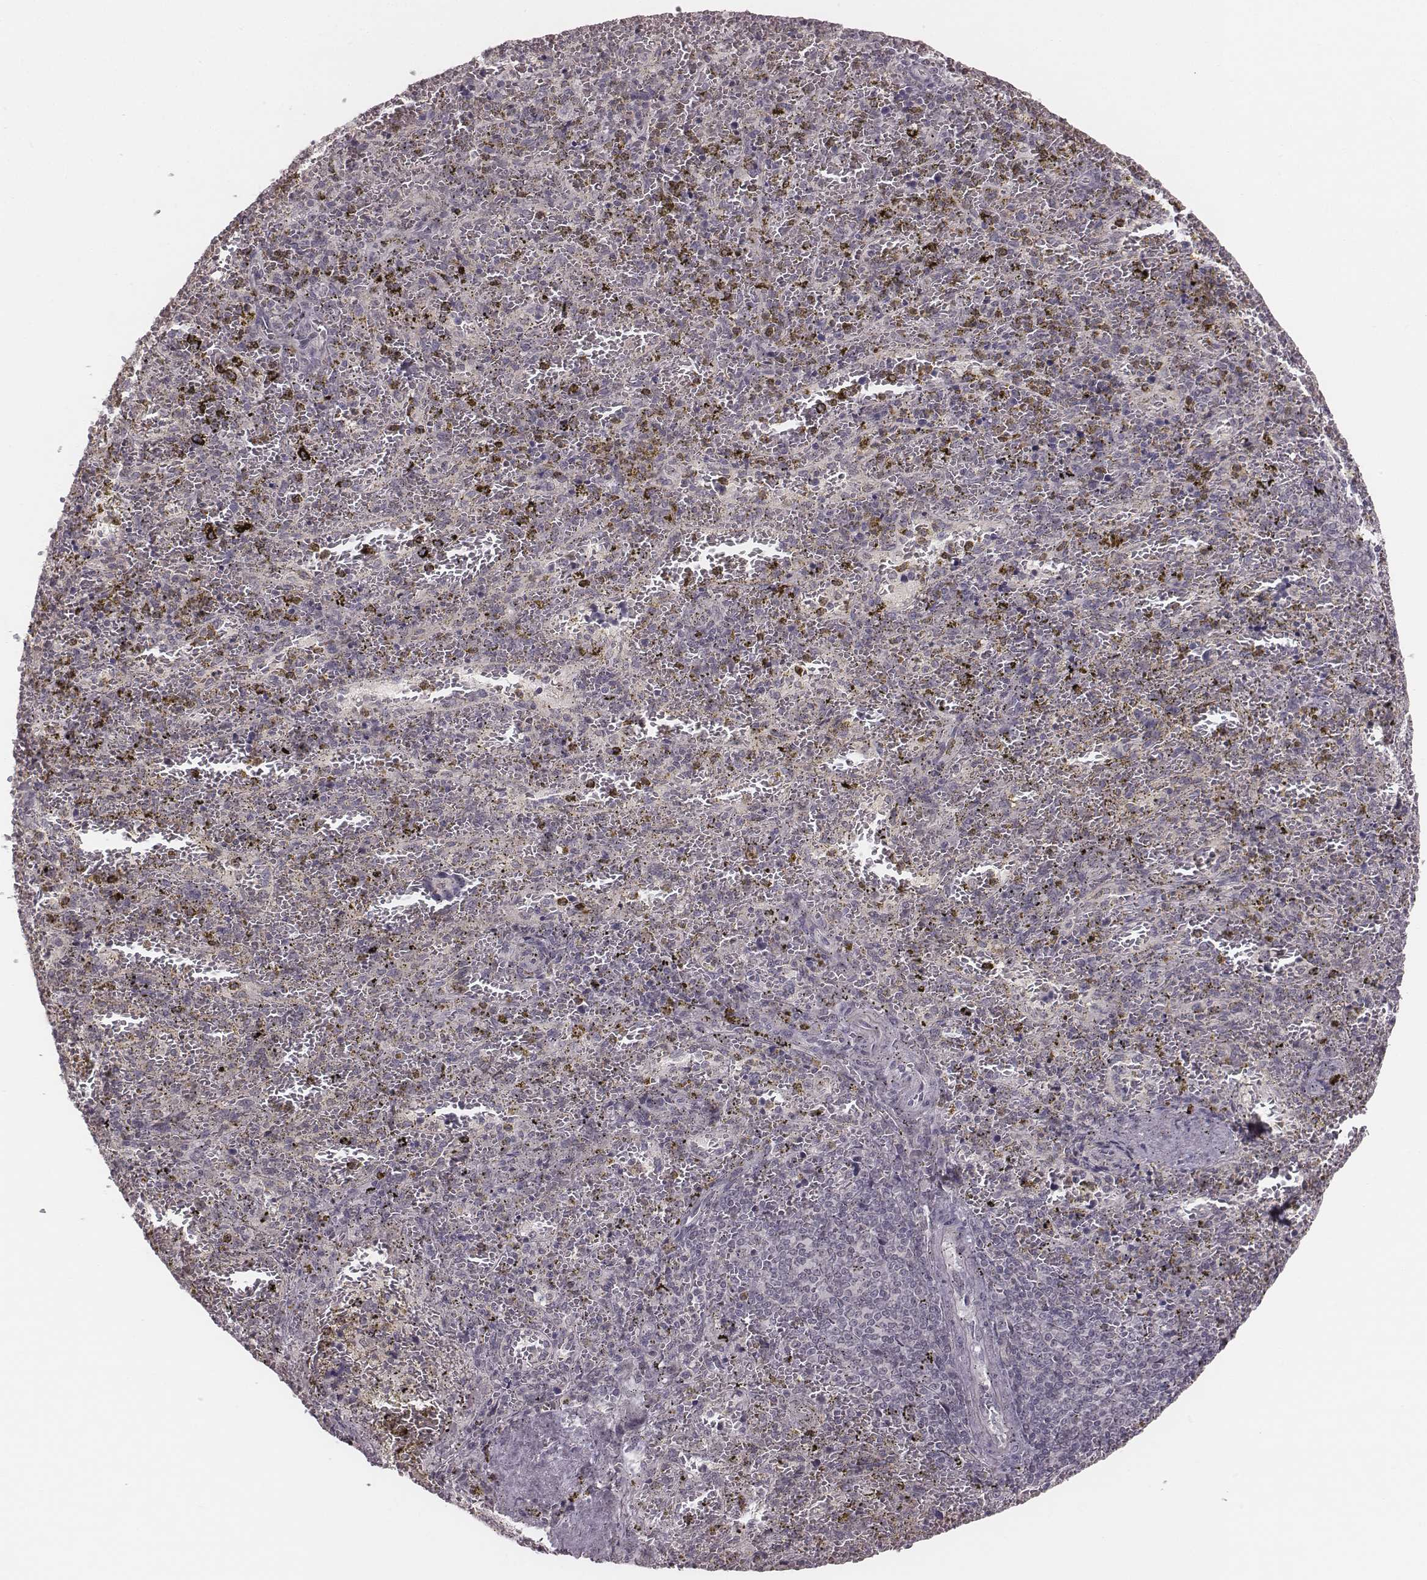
{"staining": {"intensity": "negative", "quantity": "none", "location": "none"}, "tissue": "spleen", "cell_type": "Cells in red pulp", "image_type": "normal", "snomed": [{"axis": "morphology", "description": "Normal tissue, NOS"}, {"axis": "topography", "description": "Spleen"}], "caption": "The image displays no staining of cells in red pulp in unremarkable spleen. Brightfield microscopy of immunohistochemistry stained with DAB (3,3'-diaminobenzidine) (brown) and hematoxylin (blue), captured at high magnification.", "gene": "IQCG", "patient": {"sex": "female", "age": 50}}